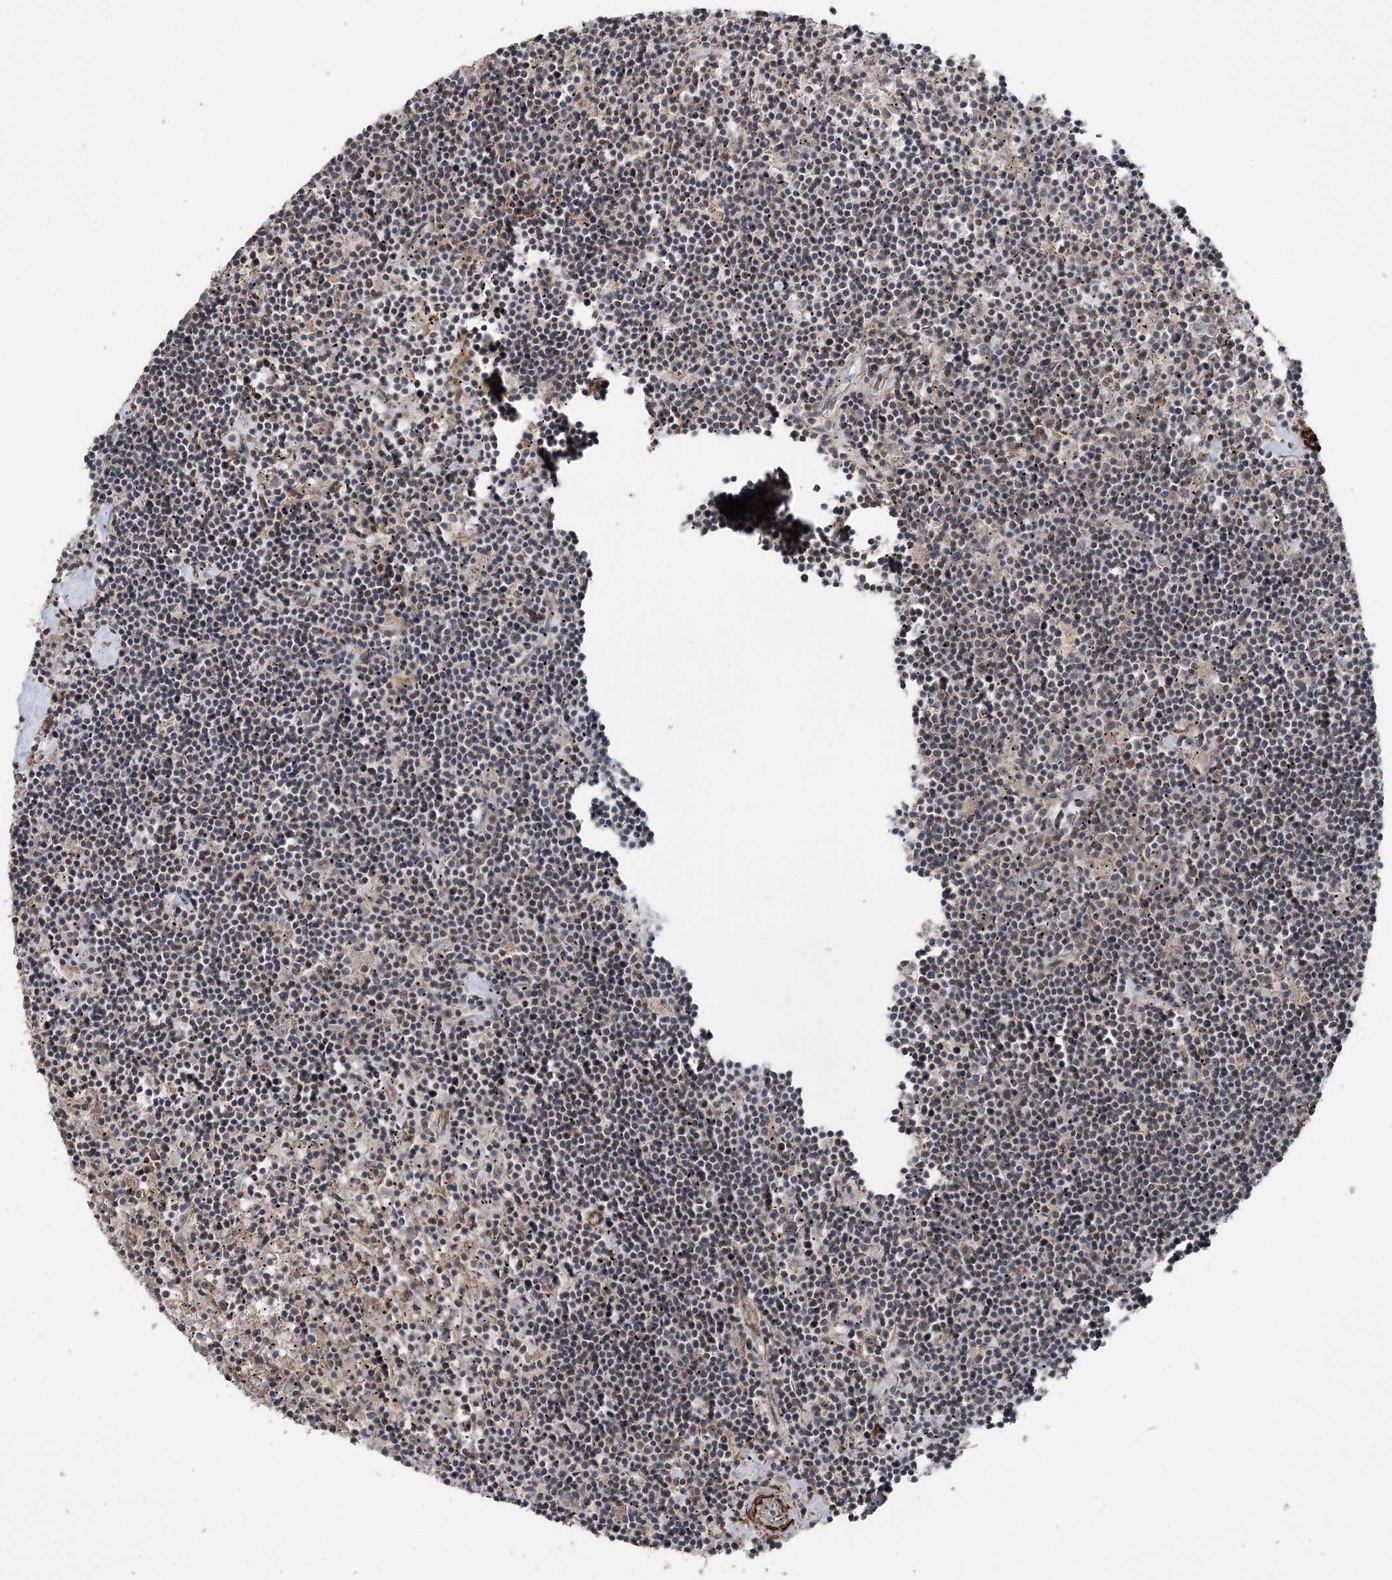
{"staining": {"intensity": "weak", "quantity": "<25%", "location": "nuclear"}, "tissue": "lymphoma", "cell_type": "Tumor cells", "image_type": "cancer", "snomed": [{"axis": "morphology", "description": "Malignant lymphoma, non-Hodgkin's type, Low grade"}, {"axis": "topography", "description": "Spleen"}], "caption": "Lymphoma stained for a protein using immunohistochemistry shows no expression tumor cells.", "gene": "CCDC82", "patient": {"sex": "male", "age": 76}}